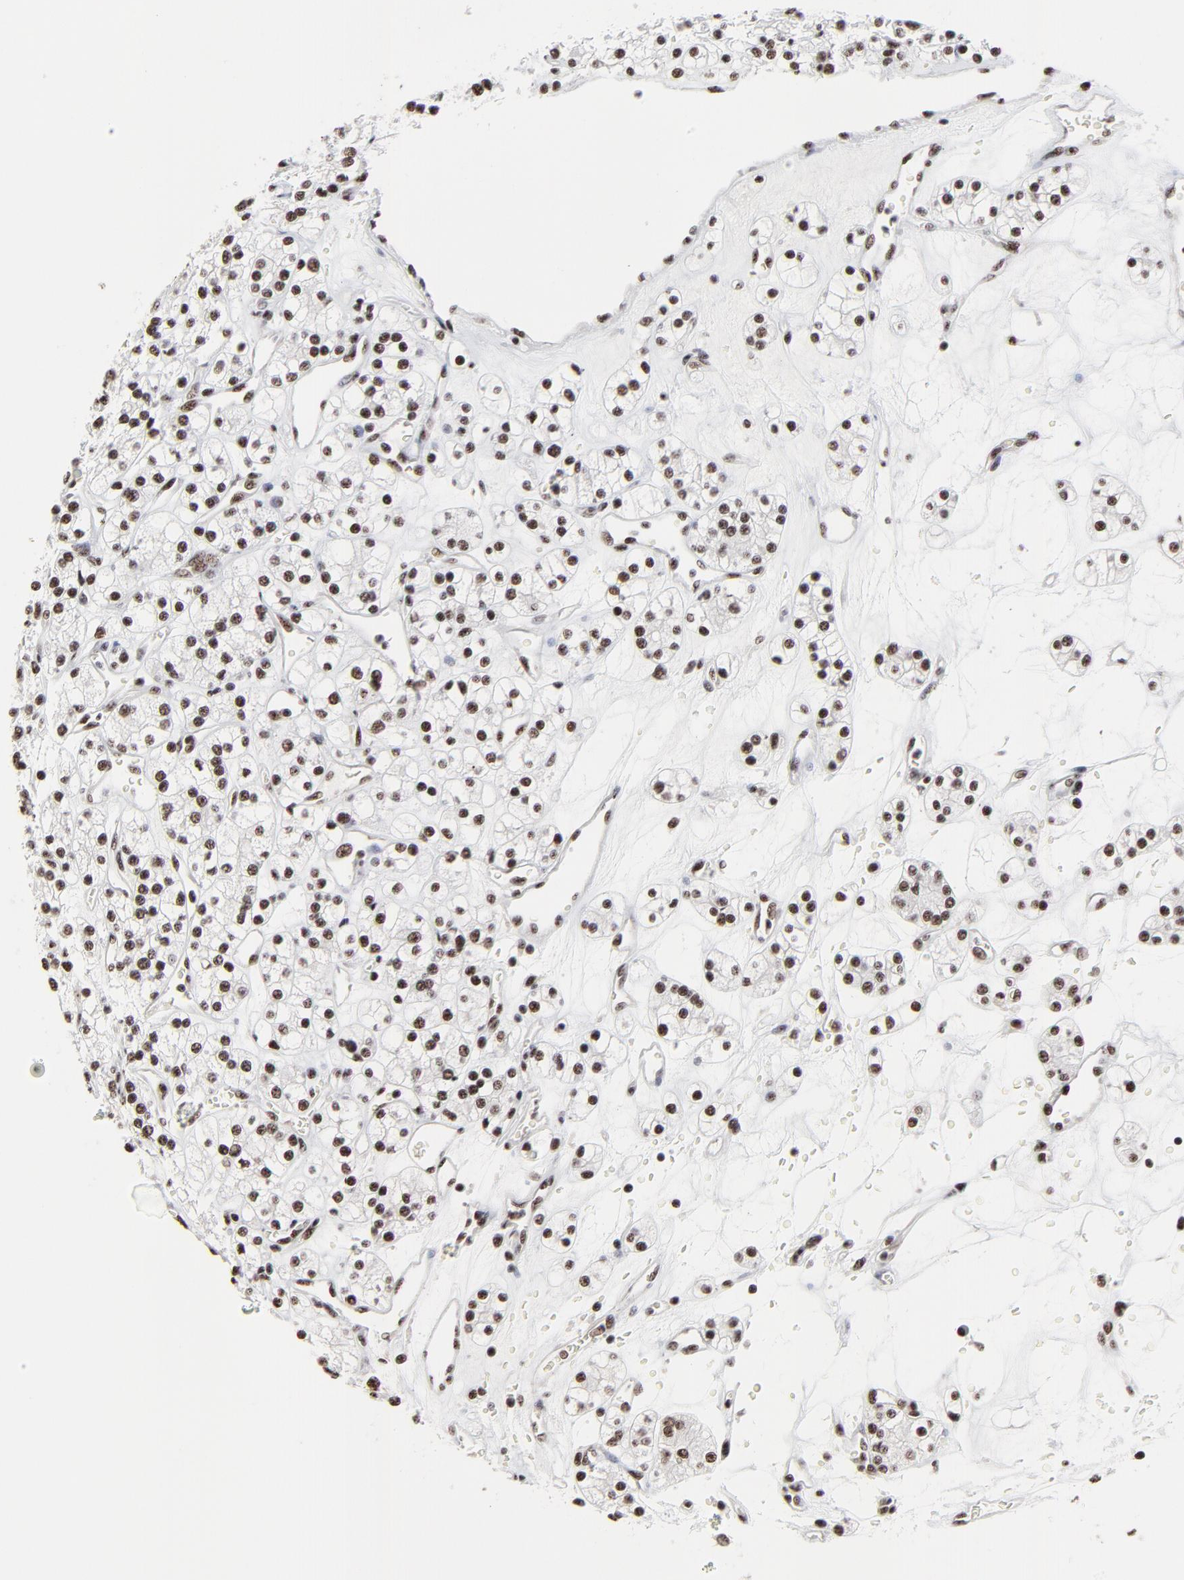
{"staining": {"intensity": "weak", "quantity": ">75%", "location": "nuclear"}, "tissue": "renal cancer", "cell_type": "Tumor cells", "image_type": "cancer", "snomed": [{"axis": "morphology", "description": "Adenocarcinoma, NOS"}, {"axis": "topography", "description": "Kidney"}], "caption": "IHC of human renal cancer (adenocarcinoma) displays low levels of weak nuclear staining in approximately >75% of tumor cells.", "gene": "MBD4", "patient": {"sex": "female", "age": 62}}